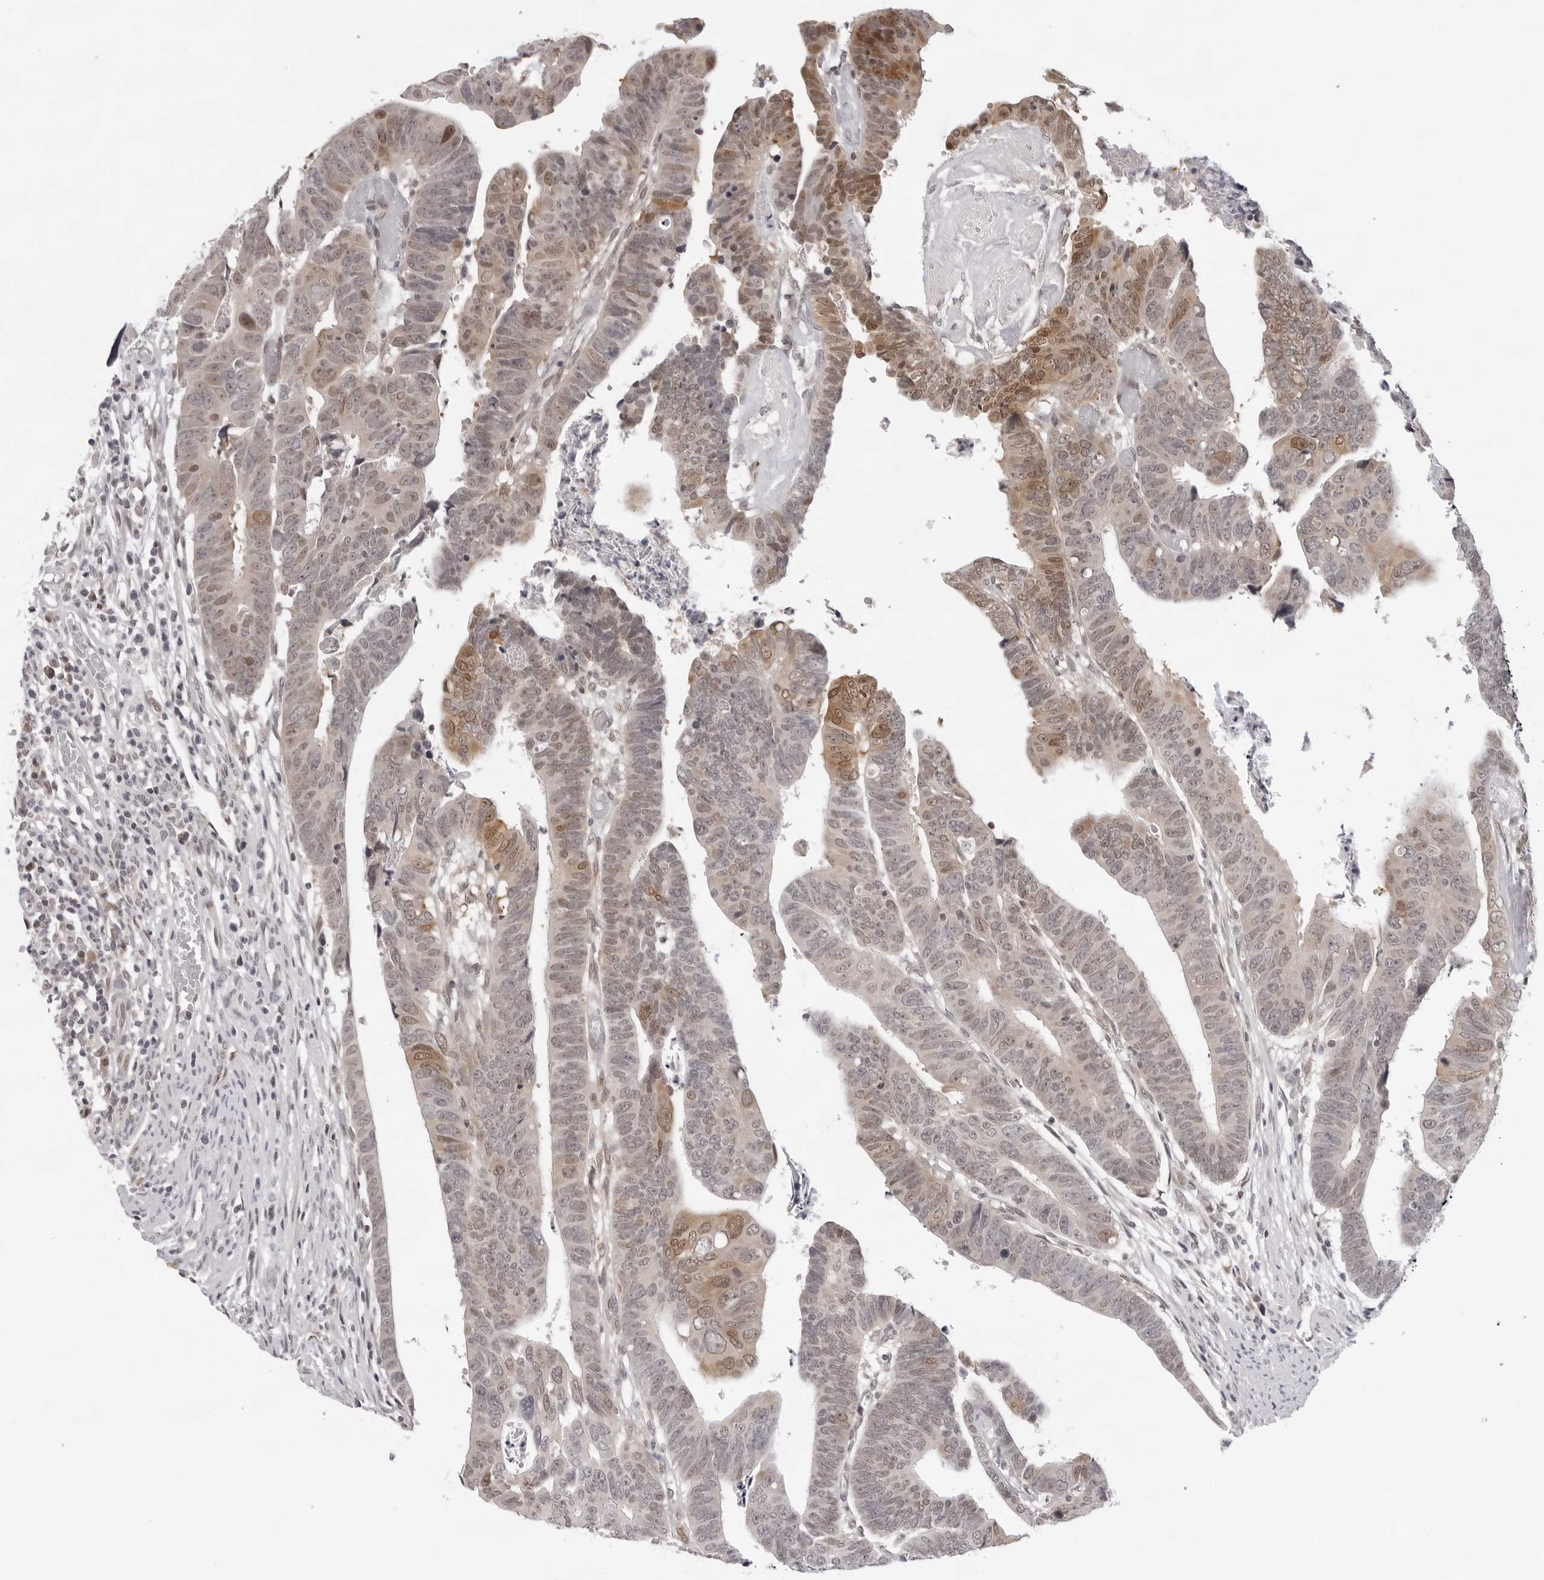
{"staining": {"intensity": "moderate", "quantity": "<25%", "location": "cytoplasmic/membranous,nuclear"}, "tissue": "colorectal cancer", "cell_type": "Tumor cells", "image_type": "cancer", "snomed": [{"axis": "morphology", "description": "Adenocarcinoma, NOS"}, {"axis": "topography", "description": "Rectum"}], "caption": "Colorectal cancer (adenocarcinoma) stained for a protein (brown) exhibits moderate cytoplasmic/membranous and nuclear positive expression in about <25% of tumor cells.", "gene": "CASP7", "patient": {"sex": "female", "age": 65}}